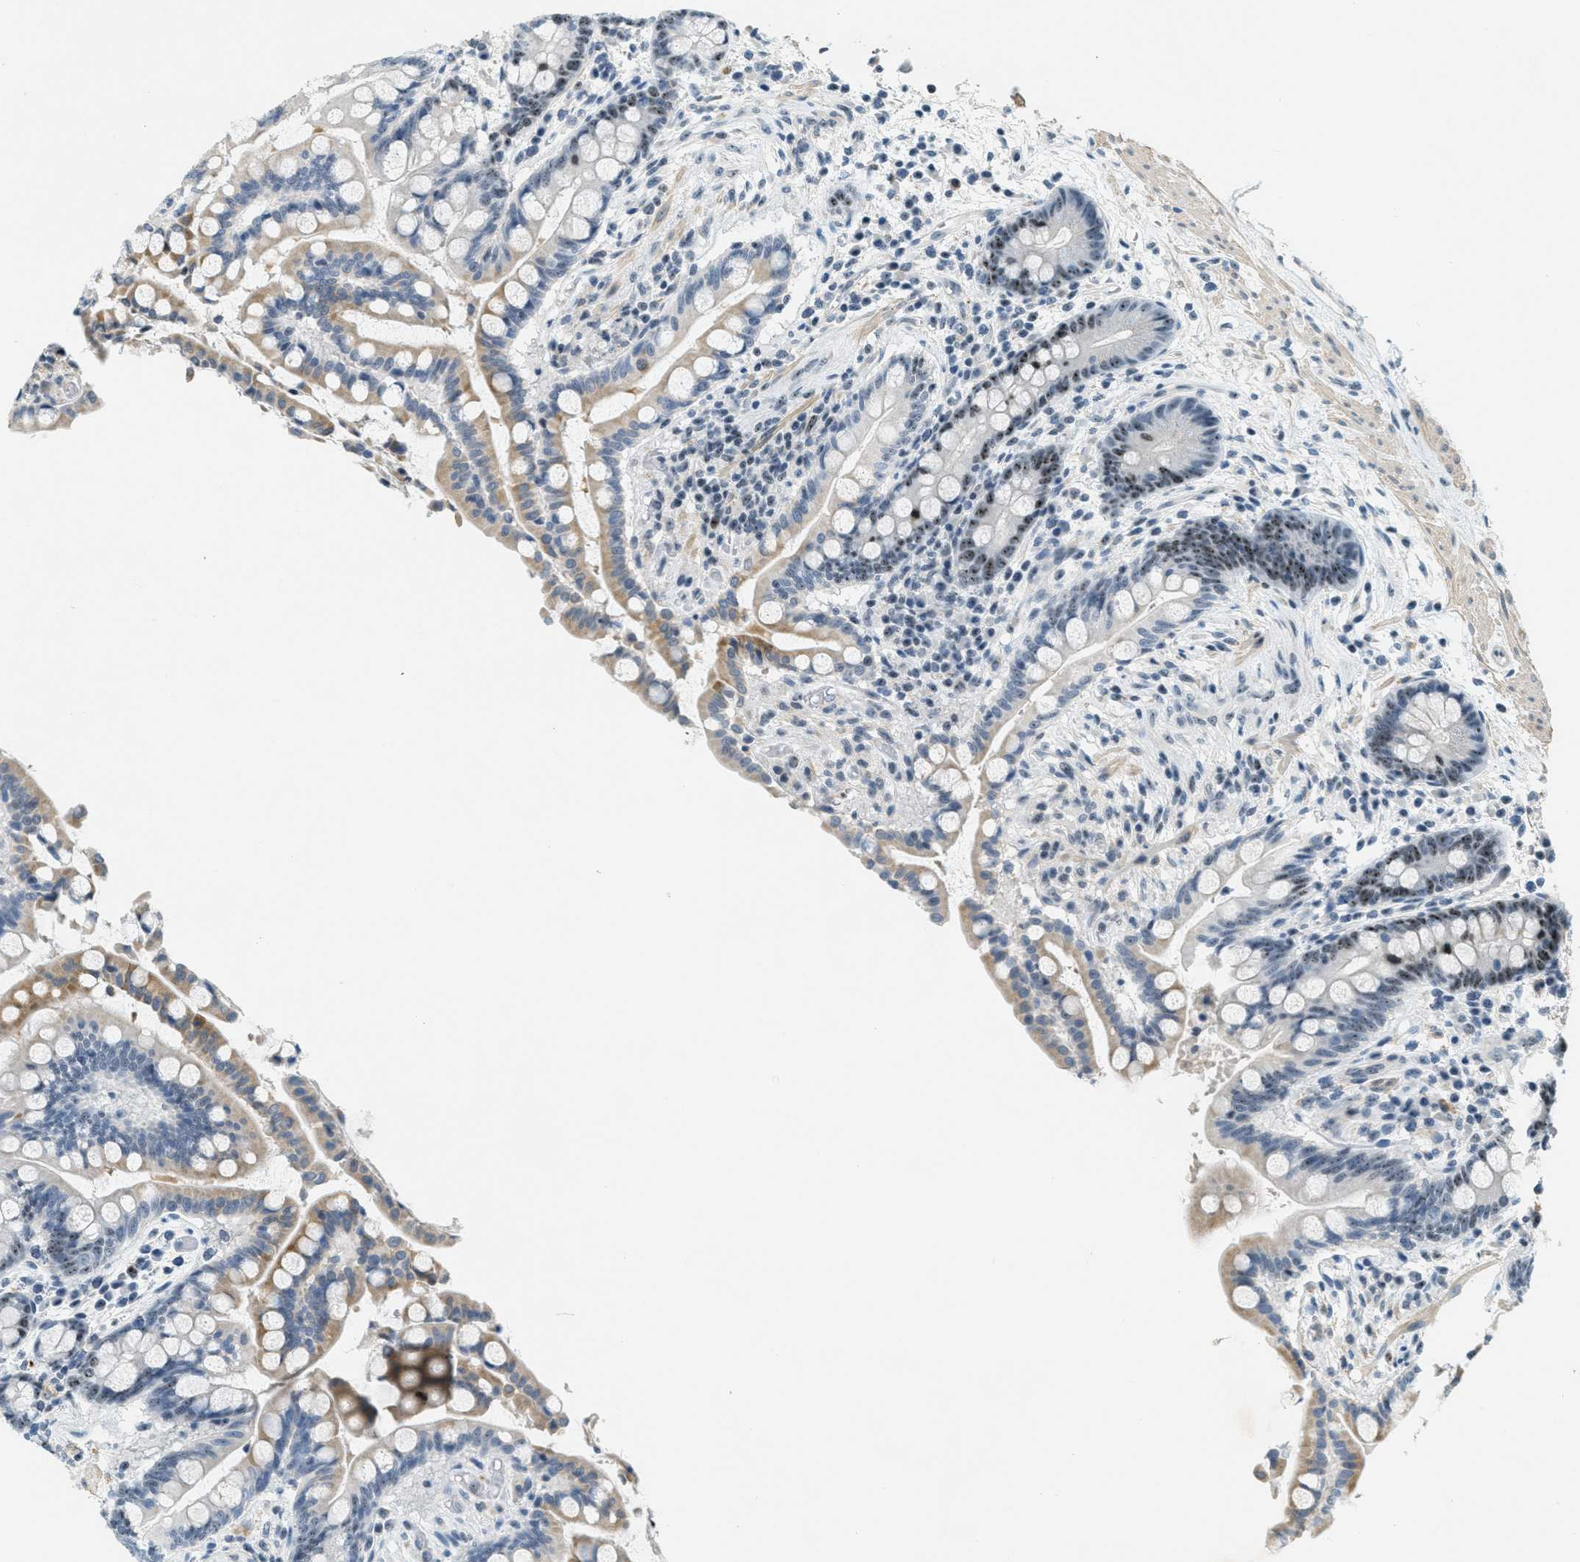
{"staining": {"intensity": "weak", "quantity": ">75%", "location": "cytoplasmic/membranous"}, "tissue": "colon", "cell_type": "Endothelial cells", "image_type": "normal", "snomed": [{"axis": "morphology", "description": "Normal tissue, NOS"}, {"axis": "topography", "description": "Colon"}], "caption": "An immunohistochemistry (IHC) histopathology image of normal tissue is shown. Protein staining in brown labels weak cytoplasmic/membranous positivity in colon within endothelial cells.", "gene": "DDX47", "patient": {"sex": "male", "age": 73}}